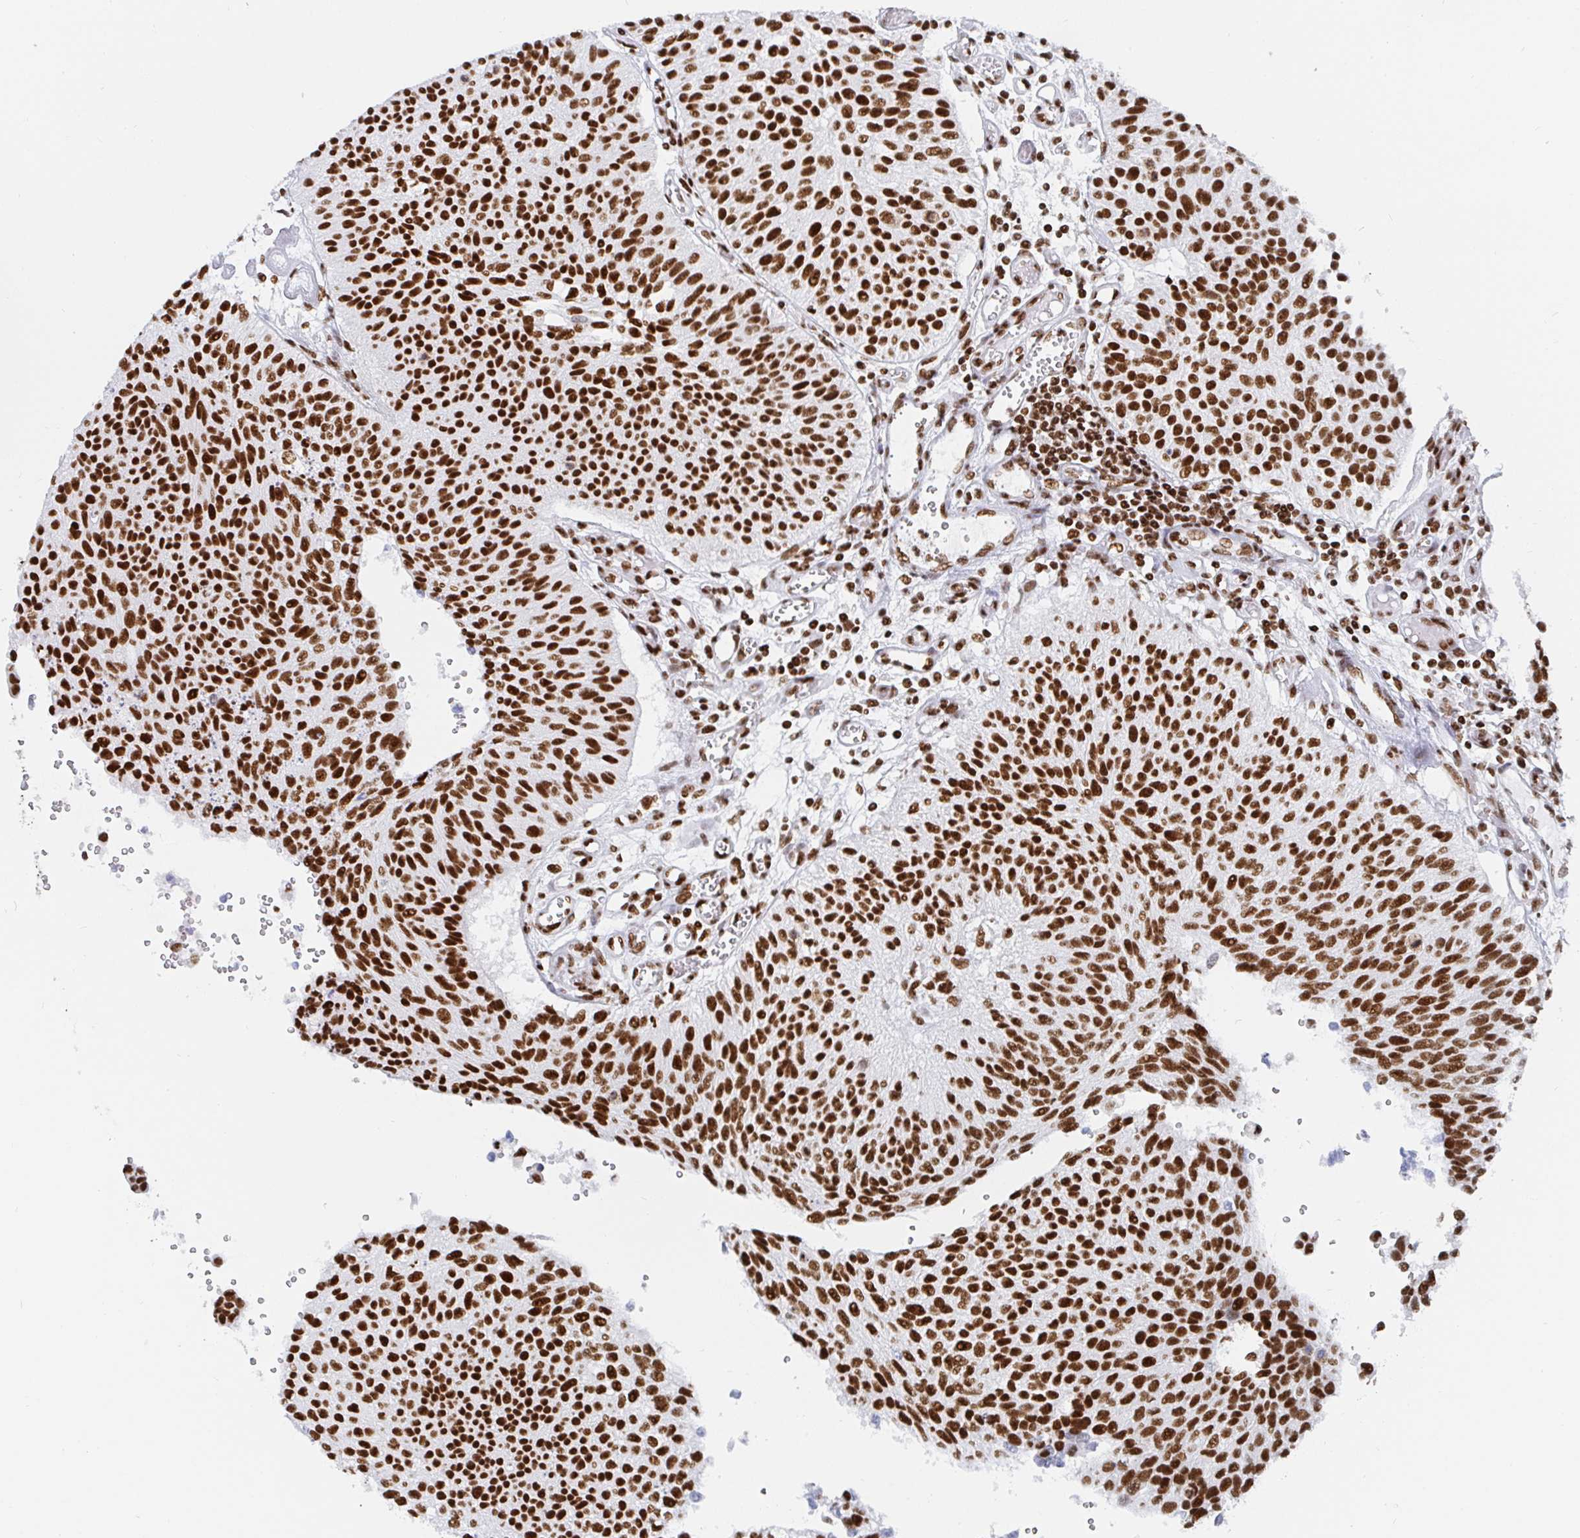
{"staining": {"intensity": "strong", "quantity": ">75%", "location": "nuclear"}, "tissue": "urothelial cancer", "cell_type": "Tumor cells", "image_type": "cancer", "snomed": [{"axis": "morphology", "description": "Urothelial carcinoma, NOS"}, {"axis": "topography", "description": "Urinary bladder"}], "caption": "DAB (3,3'-diaminobenzidine) immunohistochemical staining of human transitional cell carcinoma shows strong nuclear protein staining in about >75% of tumor cells.", "gene": "EWSR1", "patient": {"sex": "male", "age": 55}}